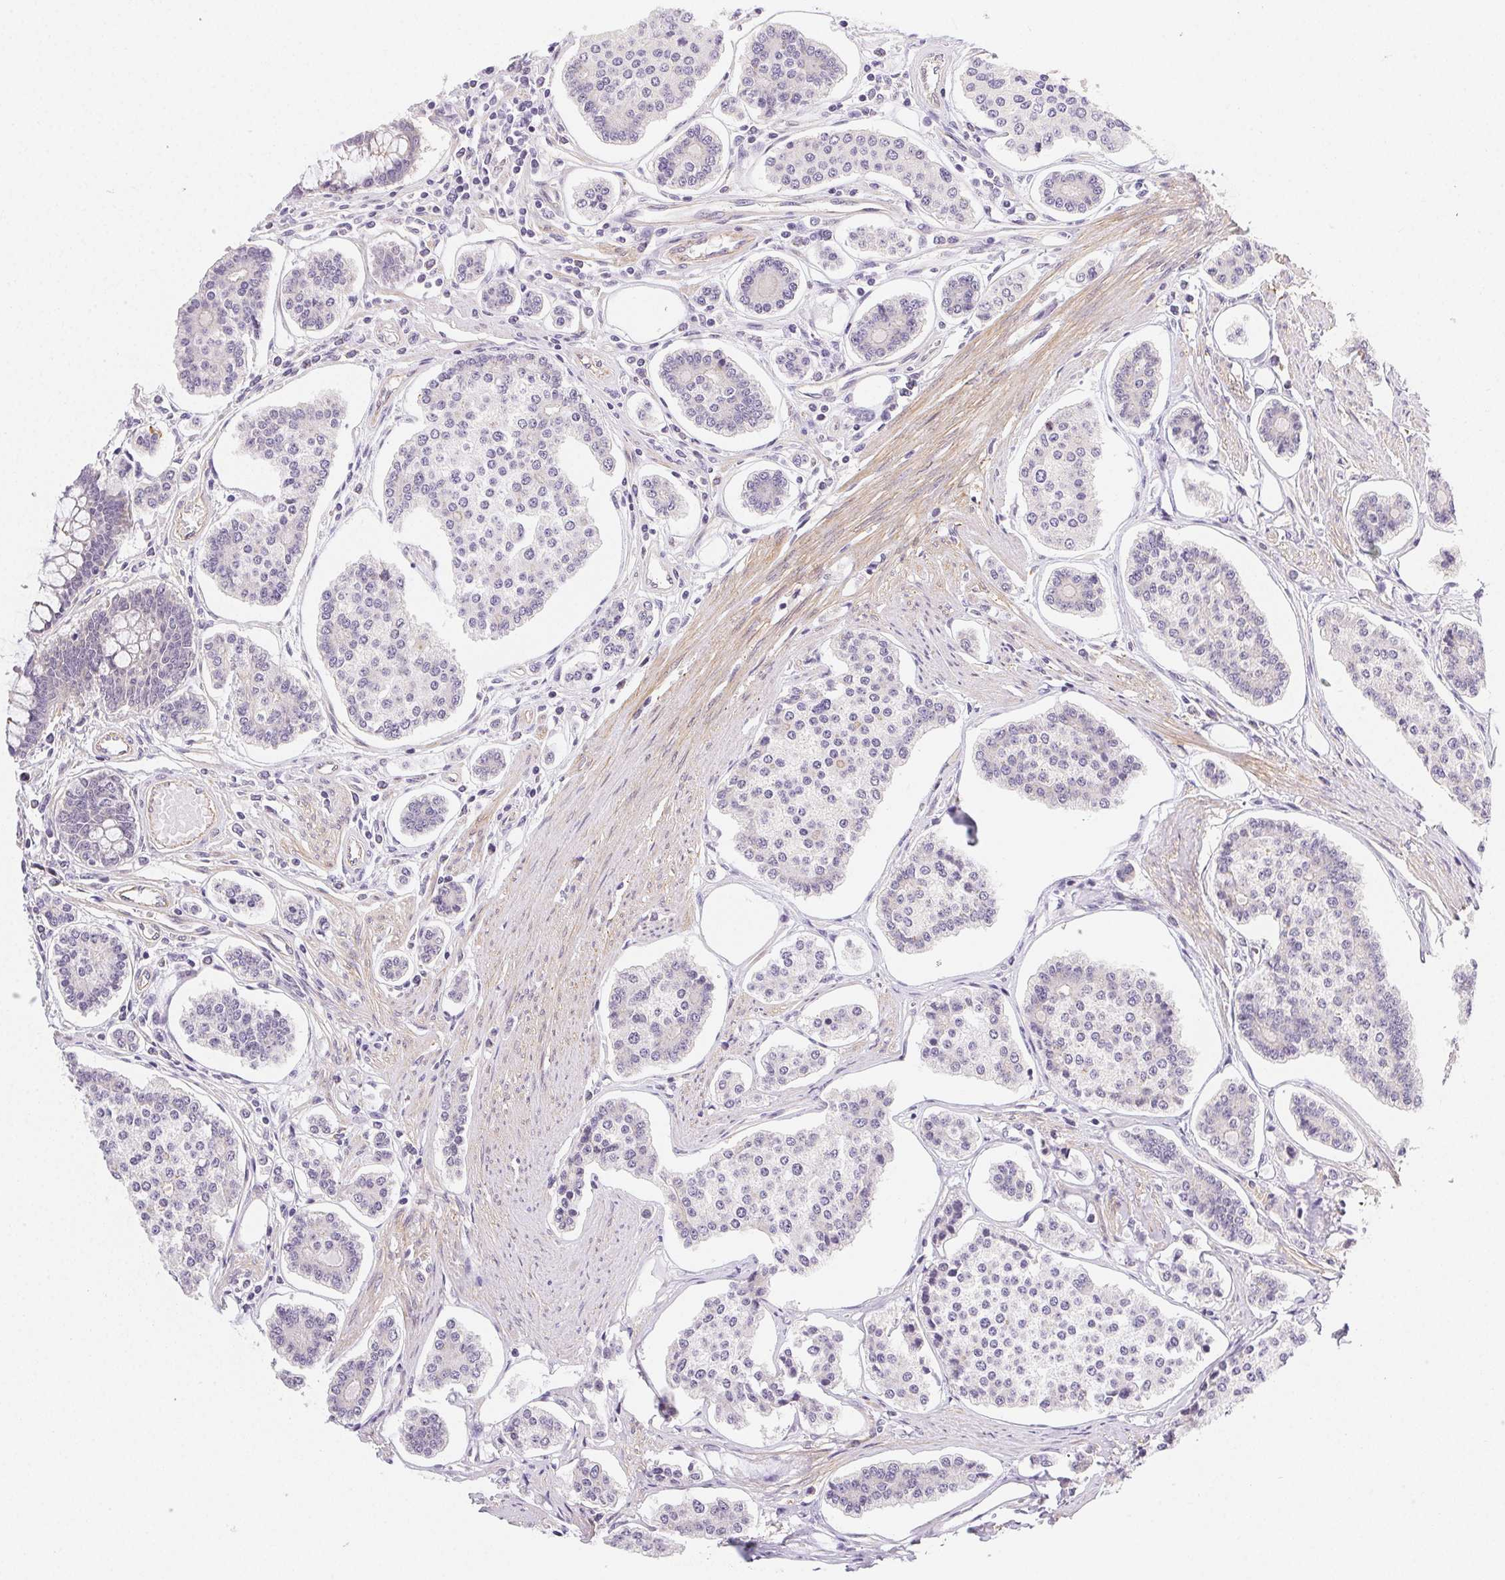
{"staining": {"intensity": "negative", "quantity": "none", "location": "none"}, "tissue": "carcinoid", "cell_type": "Tumor cells", "image_type": "cancer", "snomed": [{"axis": "morphology", "description": "Carcinoid, malignant, NOS"}, {"axis": "topography", "description": "Small intestine"}], "caption": "An immunohistochemistry micrograph of malignant carcinoid is shown. There is no staining in tumor cells of malignant carcinoid. (IHC, brightfield microscopy, high magnification).", "gene": "CSN1S1", "patient": {"sex": "female", "age": 65}}